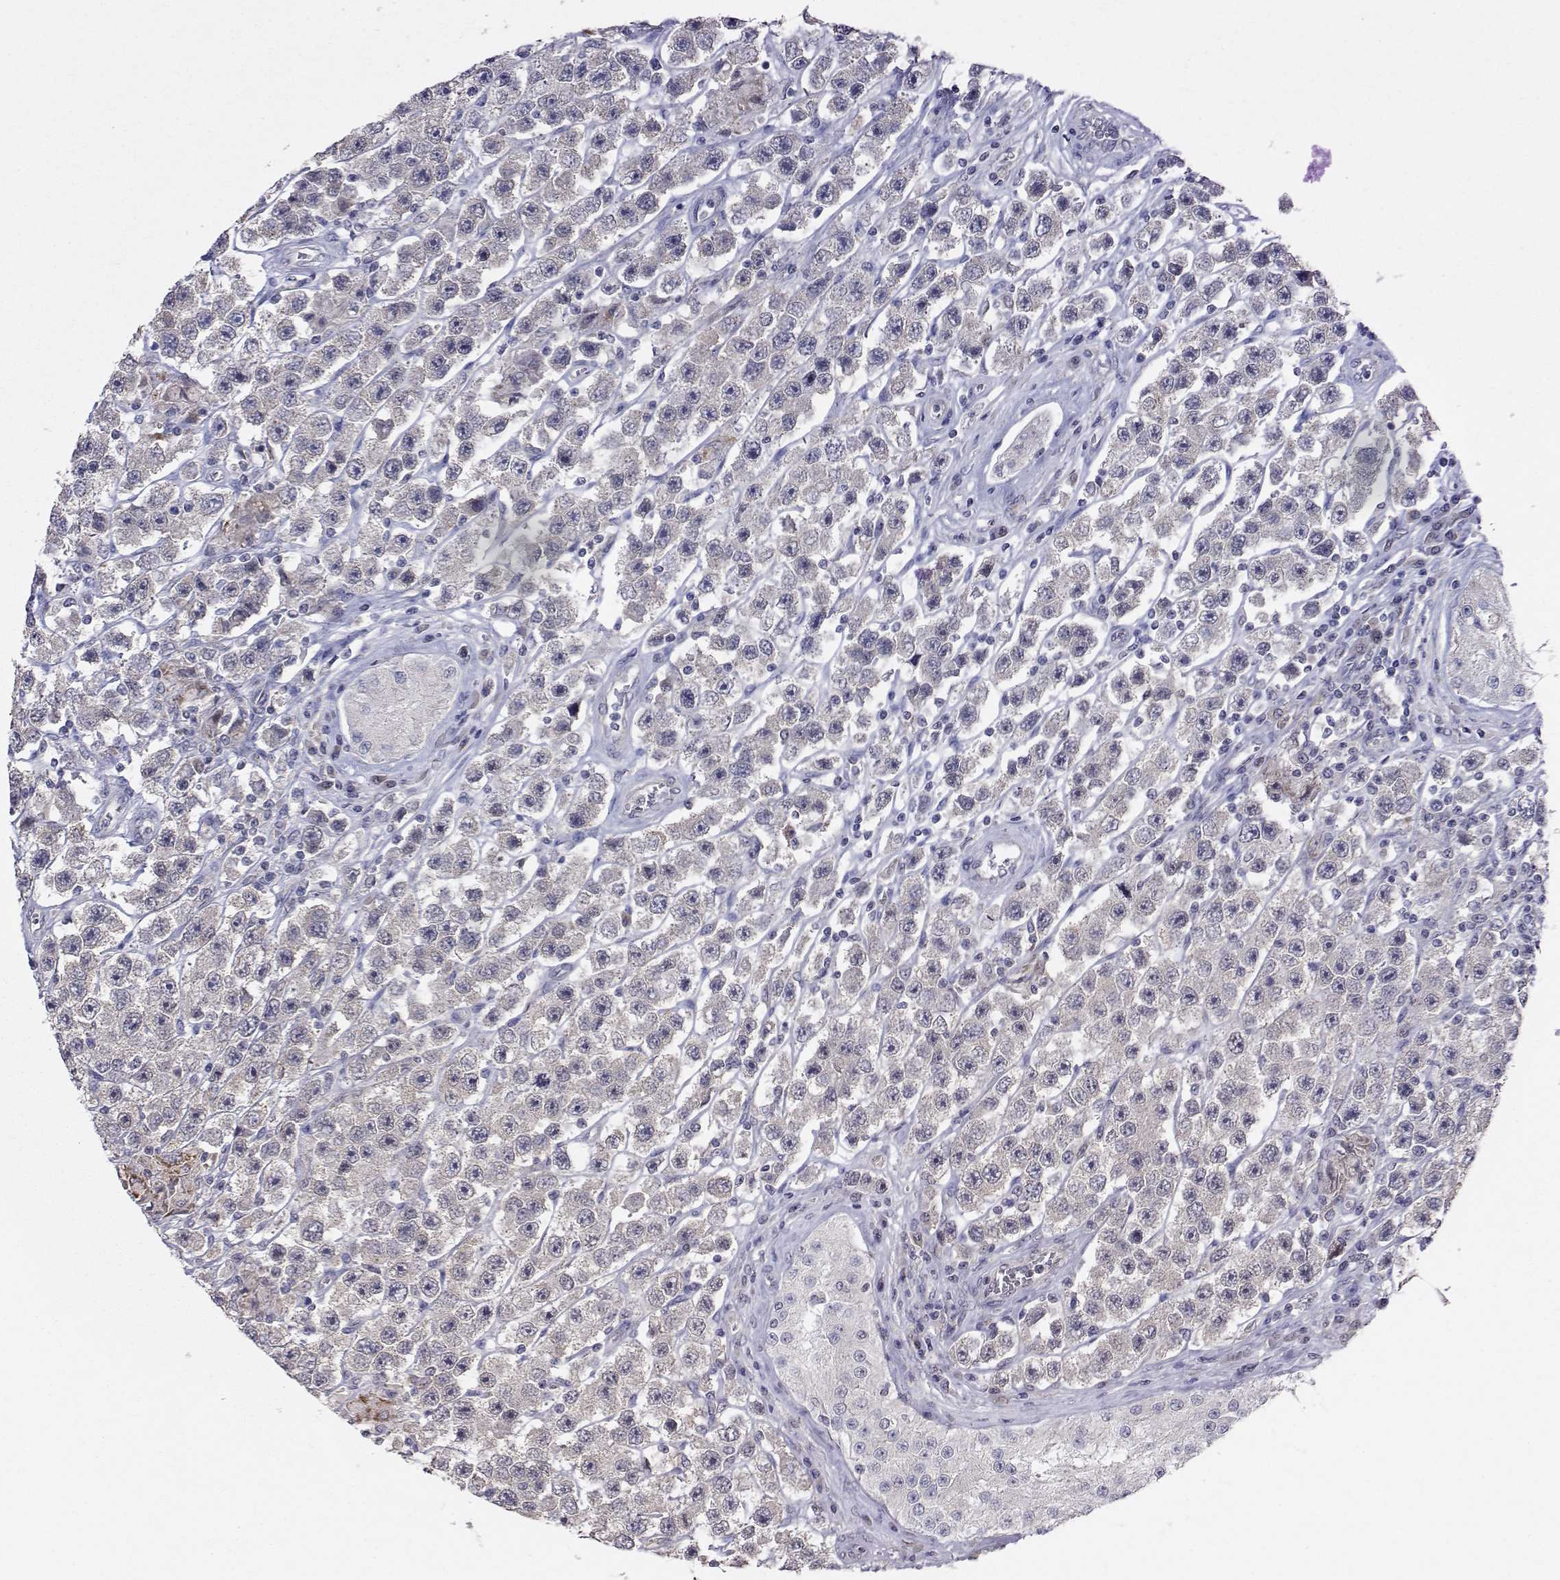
{"staining": {"intensity": "weak", "quantity": "25%-75%", "location": "cytoplasmic/membranous"}, "tissue": "testis cancer", "cell_type": "Tumor cells", "image_type": "cancer", "snomed": [{"axis": "morphology", "description": "Seminoma, NOS"}, {"axis": "topography", "description": "Testis"}], "caption": "Protein staining of seminoma (testis) tissue reveals weak cytoplasmic/membranous positivity in approximately 25%-75% of tumor cells.", "gene": "KIF13B", "patient": {"sex": "male", "age": 45}}